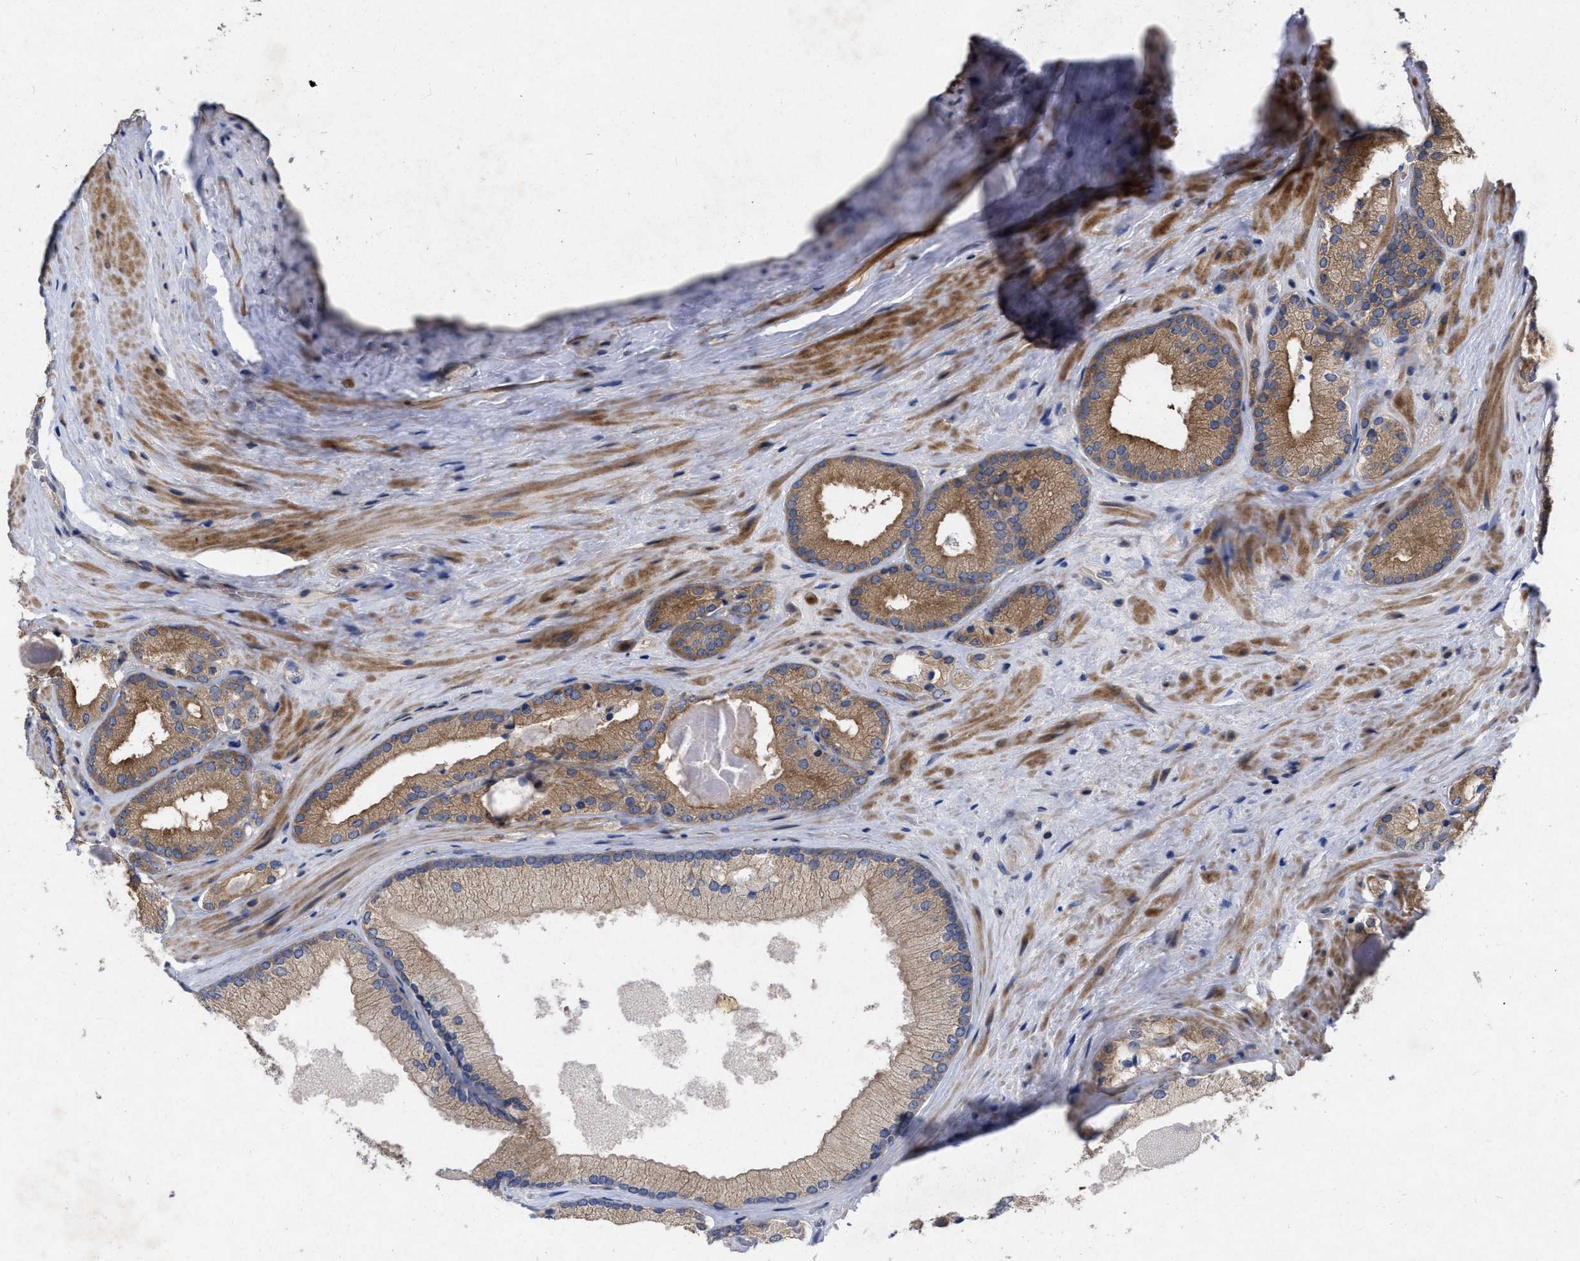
{"staining": {"intensity": "moderate", "quantity": "25%-75%", "location": "cytoplasmic/membranous"}, "tissue": "prostate cancer", "cell_type": "Tumor cells", "image_type": "cancer", "snomed": [{"axis": "morphology", "description": "Adenocarcinoma, Low grade"}, {"axis": "topography", "description": "Prostate"}], "caption": "Immunohistochemical staining of prostate cancer (low-grade adenocarcinoma) shows moderate cytoplasmic/membranous protein expression in approximately 25%-75% of tumor cells.", "gene": "CDKN2C", "patient": {"sex": "male", "age": 65}}